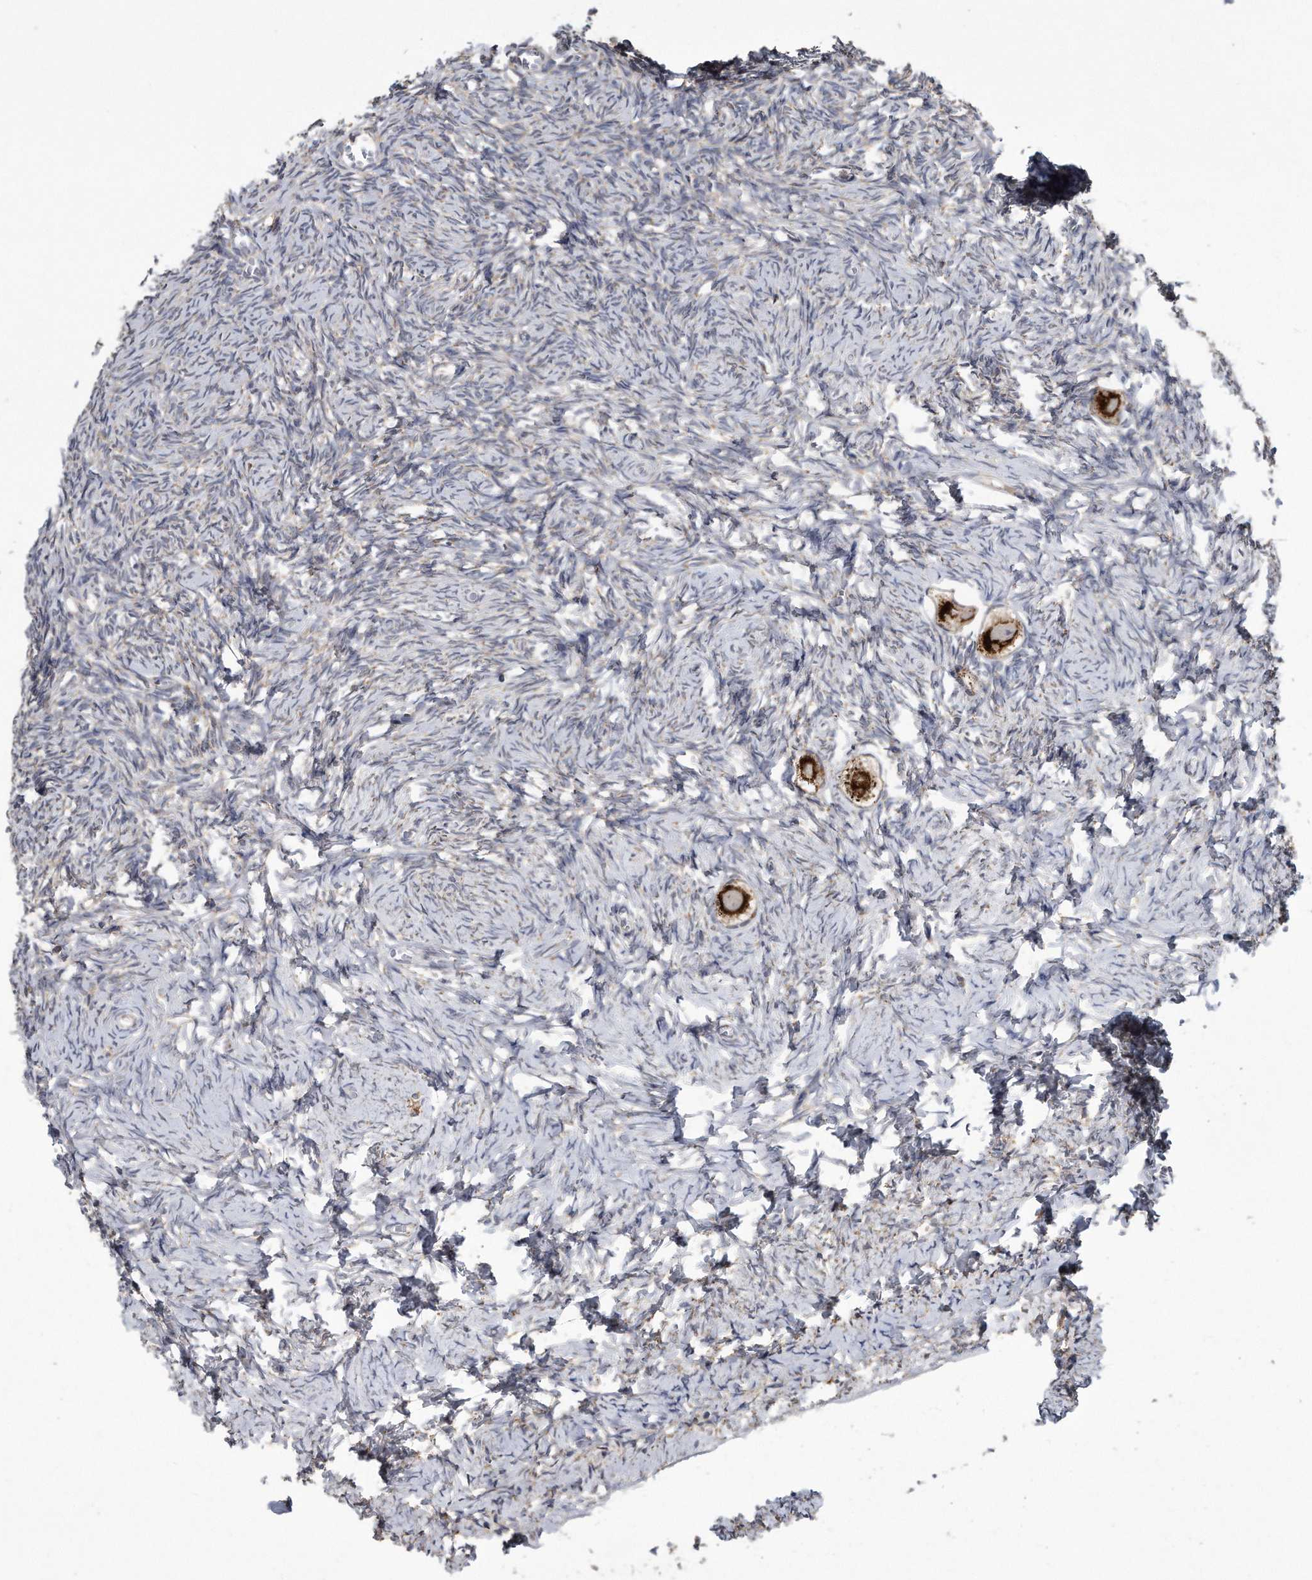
{"staining": {"intensity": "strong", "quantity": ">75%", "location": "cytoplasmic/membranous"}, "tissue": "ovary", "cell_type": "Follicle cells", "image_type": "normal", "snomed": [{"axis": "morphology", "description": "Normal tissue, NOS"}, {"axis": "topography", "description": "Ovary"}], "caption": "Ovary stained for a protein (brown) displays strong cytoplasmic/membranous positive positivity in approximately >75% of follicle cells.", "gene": "LYRM4", "patient": {"sex": "female", "age": 27}}